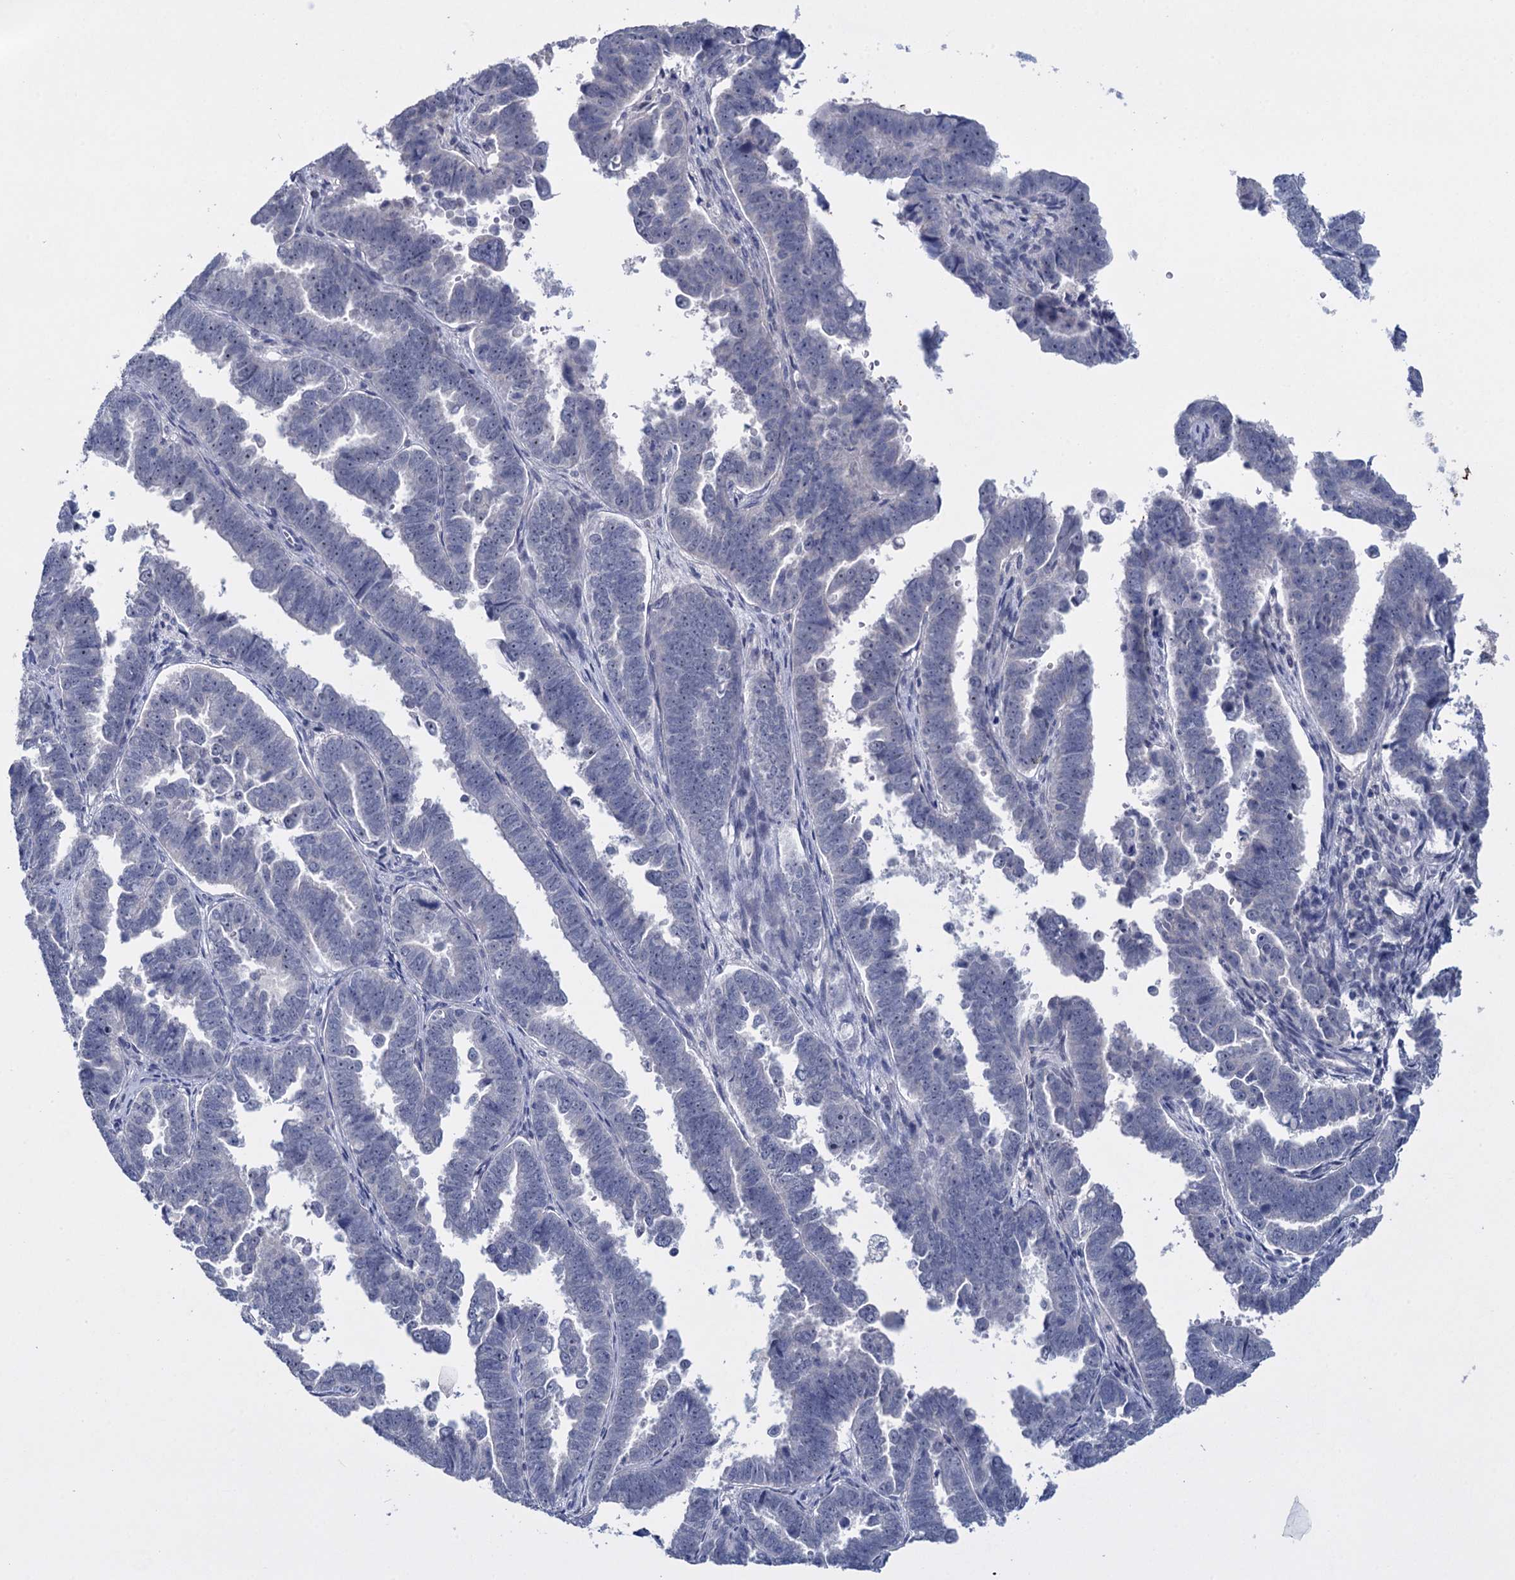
{"staining": {"intensity": "negative", "quantity": "none", "location": "none"}, "tissue": "endometrial cancer", "cell_type": "Tumor cells", "image_type": "cancer", "snomed": [{"axis": "morphology", "description": "Adenocarcinoma, NOS"}, {"axis": "topography", "description": "Endometrium"}], "caption": "Immunohistochemical staining of adenocarcinoma (endometrial) displays no significant staining in tumor cells. Brightfield microscopy of IHC stained with DAB (3,3'-diaminobenzidine) (brown) and hematoxylin (blue), captured at high magnification.", "gene": "SFN", "patient": {"sex": "female", "age": 75}}